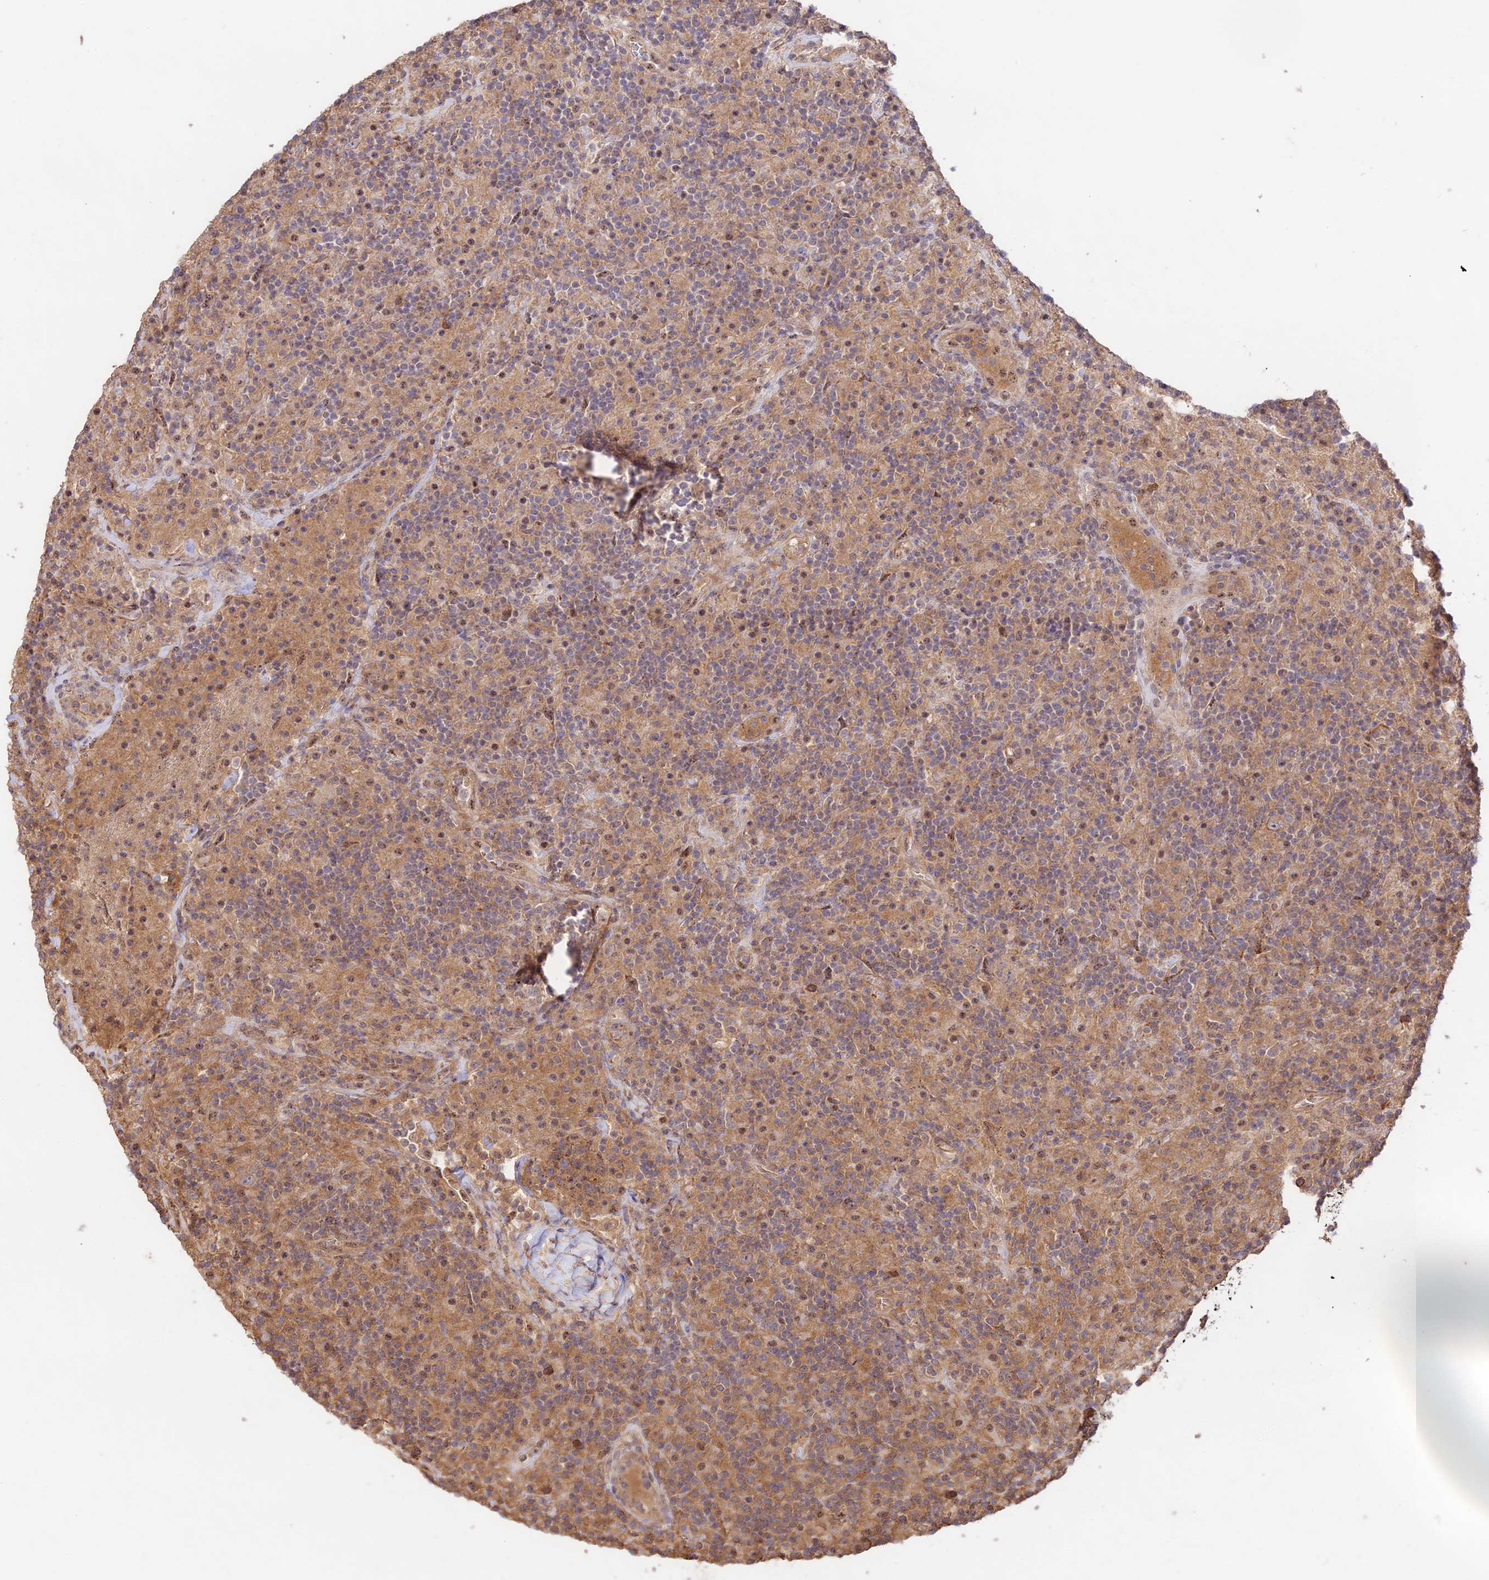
{"staining": {"intensity": "weak", "quantity": "<25%", "location": "cytoplasmic/membranous"}, "tissue": "lymphoma", "cell_type": "Tumor cells", "image_type": "cancer", "snomed": [{"axis": "morphology", "description": "Hodgkin's disease, NOS"}, {"axis": "topography", "description": "Lymph node"}], "caption": "The immunohistochemistry image has no significant expression in tumor cells of lymphoma tissue. (DAB IHC visualized using brightfield microscopy, high magnification).", "gene": "CLCF1", "patient": {"sex": "male", "age": 70}}